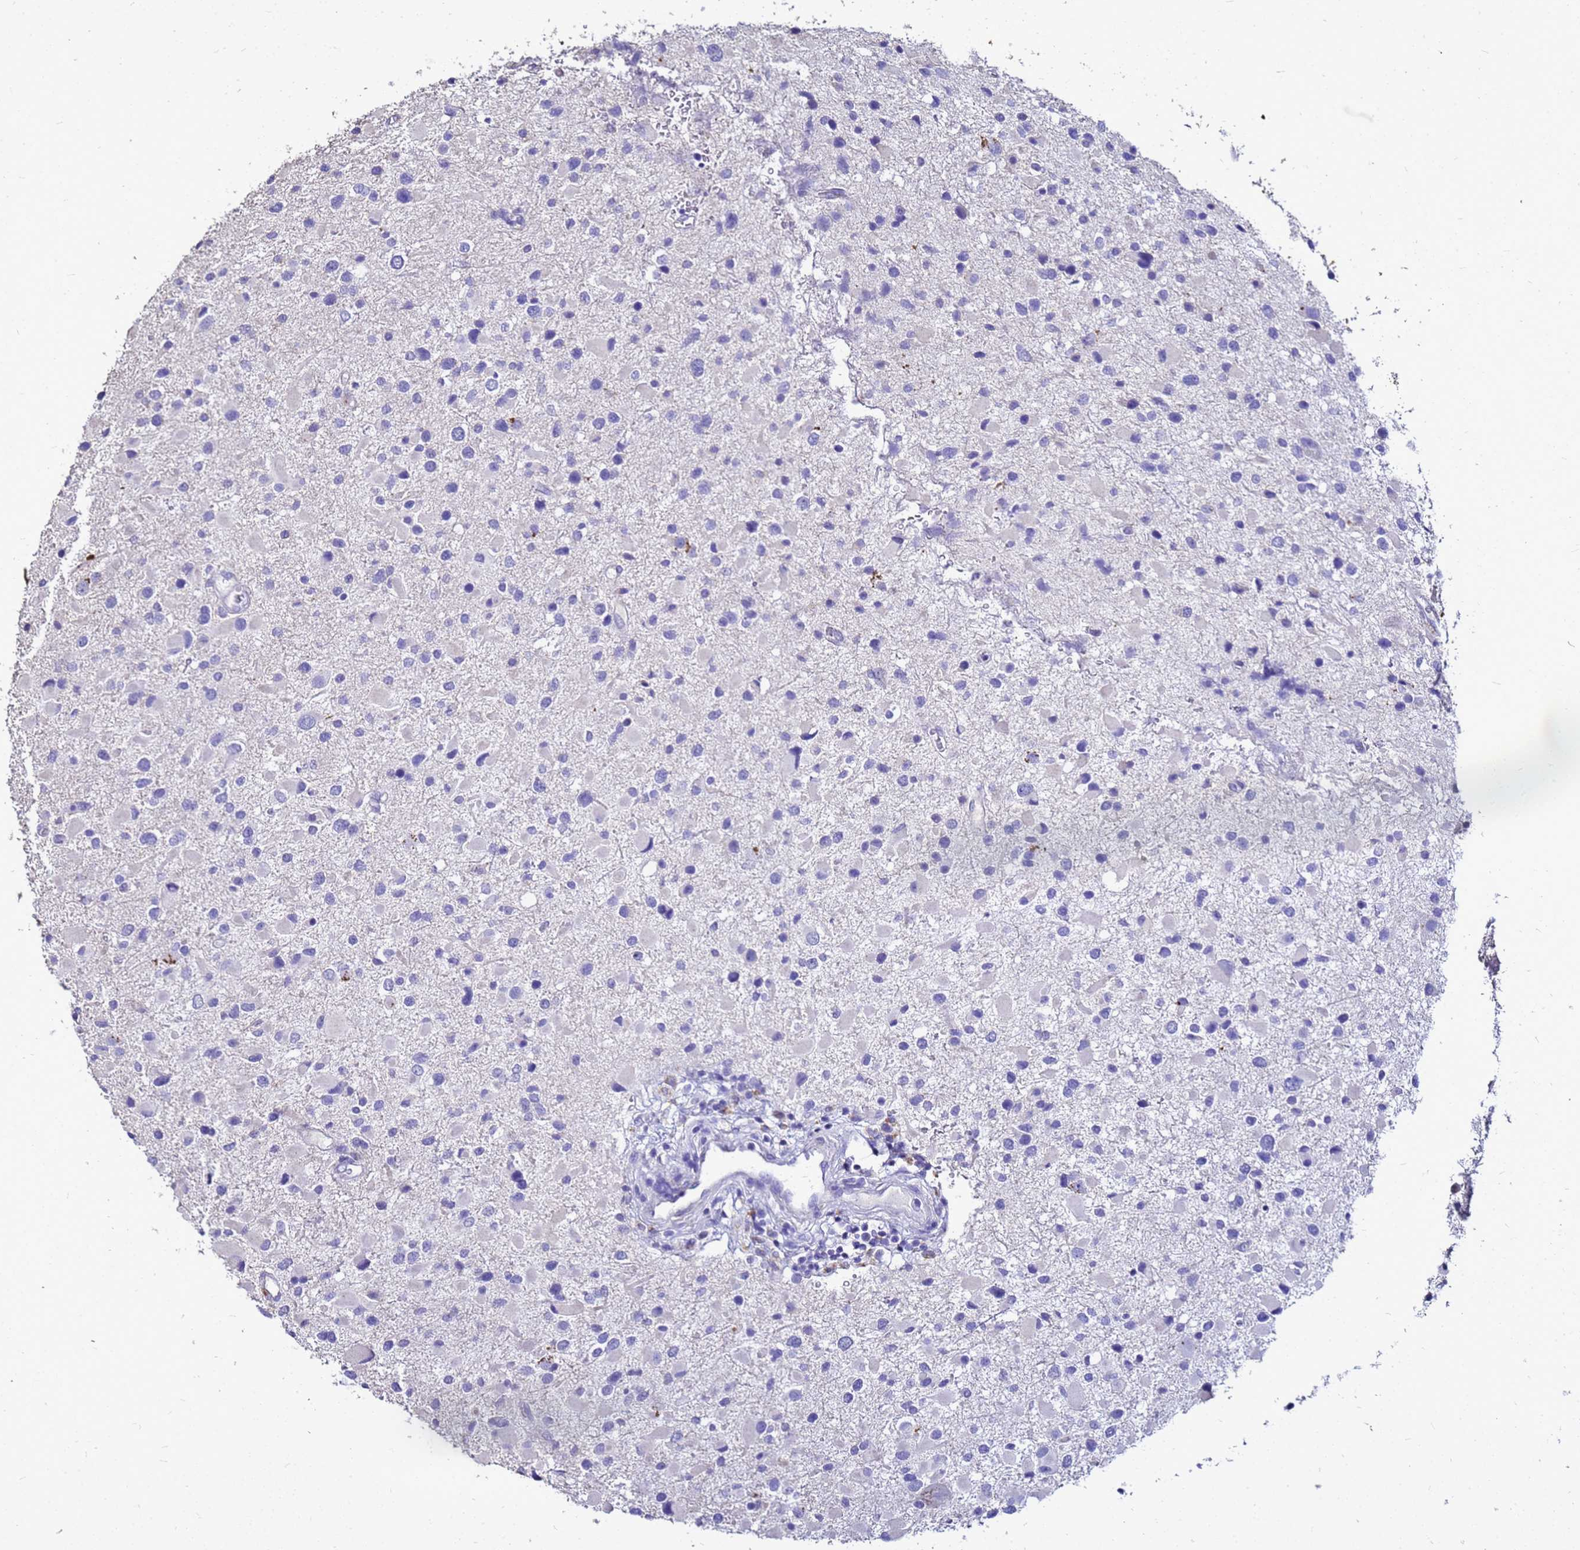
{"staining": {"intensity": "negative", "quantity": "none", "location": "none"}, "tissue": "glioma", "cell_type": "Tumor cells", "image_type": "cancer", "snomed": [{"axis": "morphology", "description": "Glioma, malignant, Low grade"}, {"axis": "topography", "description": "Brain"}], "caption": "The photomicrograph shows no significant staining in tumor cells of malignant glioma (low-grade).", "gene": "S100A2", "patient": {"sex": "female", "age": 32}}